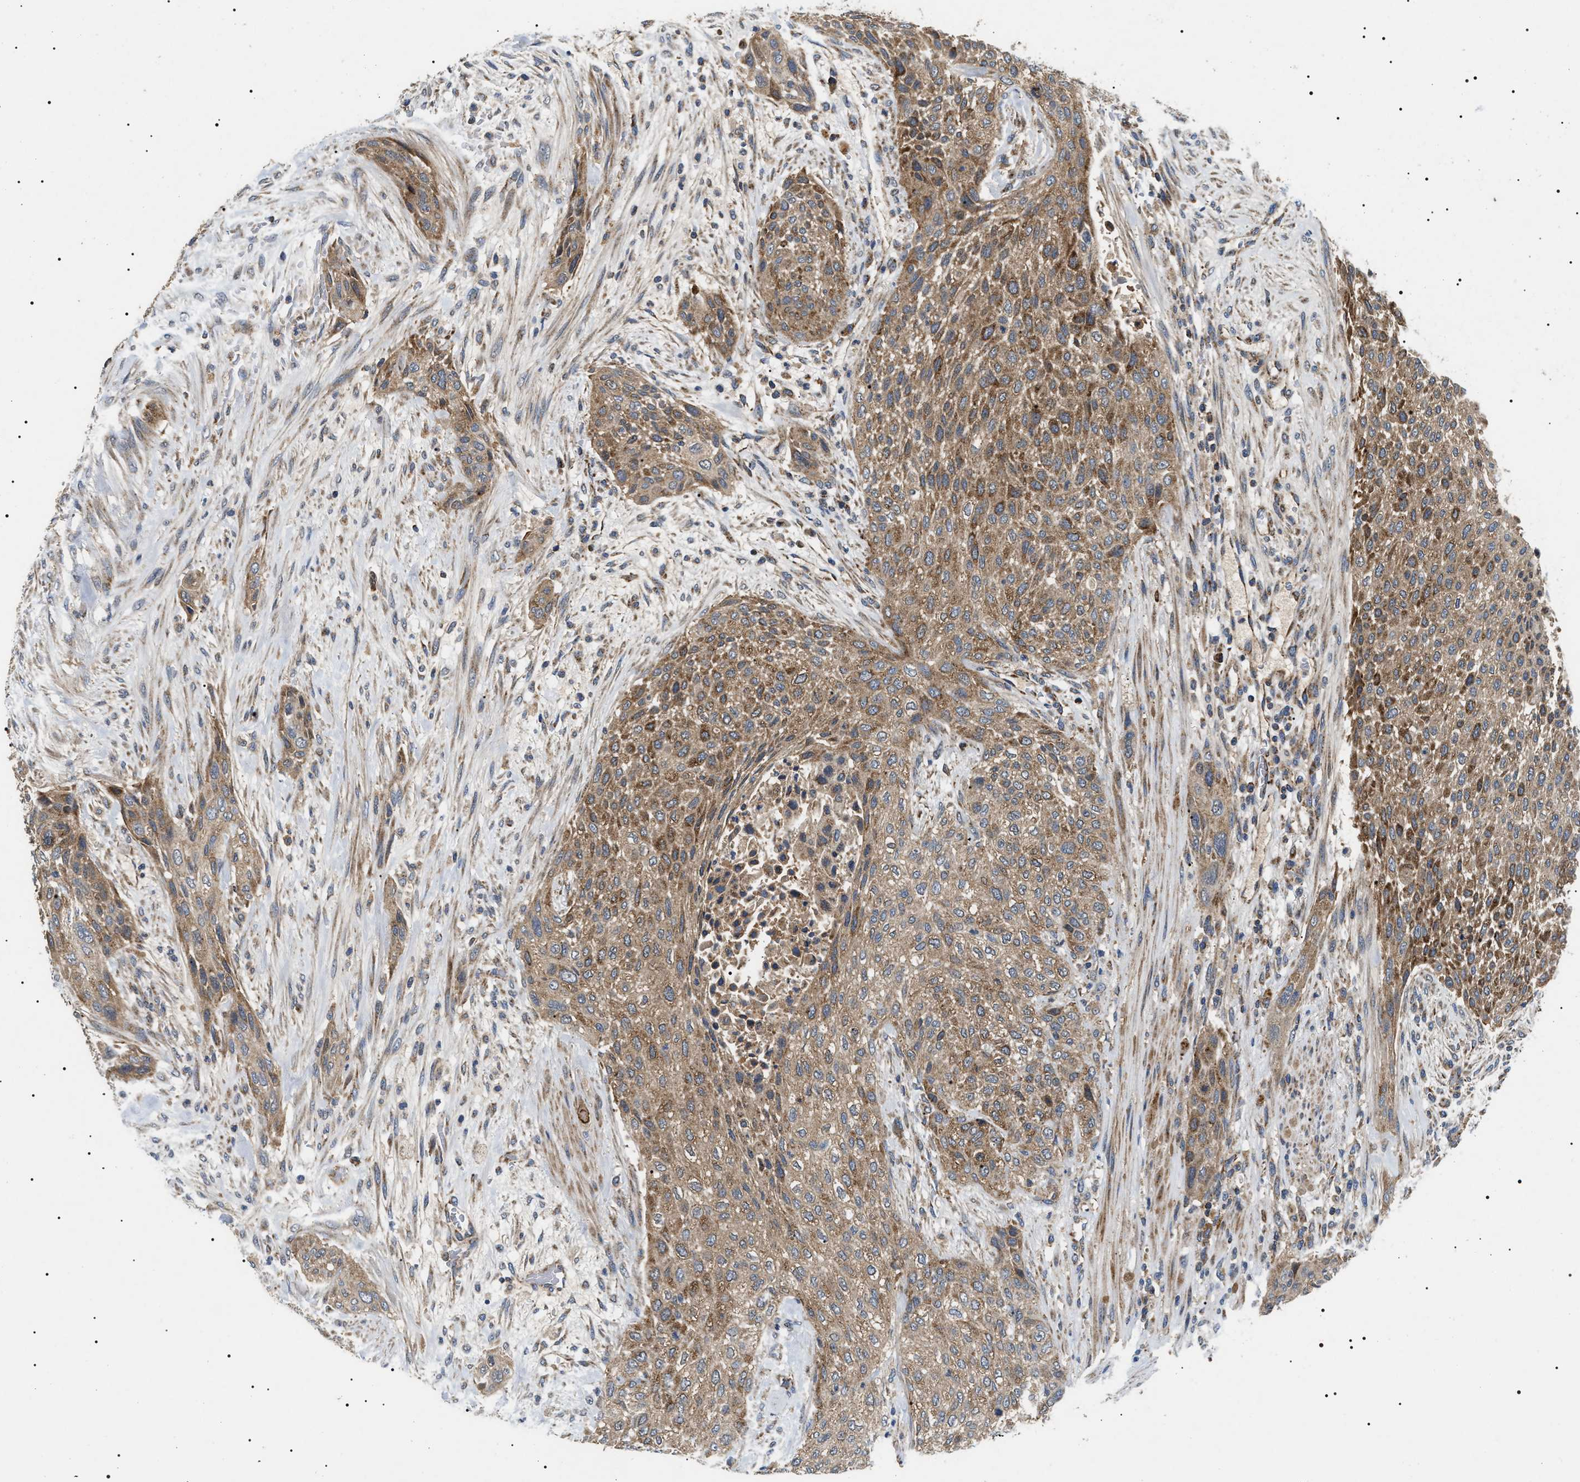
{"staining": {"intensity": "moderate", "quantity": ">75%", "location": "cytoplasmic/membranous"}, "tissue": "urothelial cancer", "cell_type": "Tumor cells", "image_type": "cancer", "snomed": [{"axis": "morphology", "description": "Urothelial carcinoma, Low grade"}, {"axis": "morphology", "description": "Urothelial carcinoma, High grade"}, {"axis": "topography", "description": "Urinary bladder"}], "caption": "An IHC image of tumor tissue is shown. Protein staining in brown shows moderate cytoplasmic/membranous positivity in high-grade urothelial carcinoma within tumor cells.", "gene": "OXSM", "patient": {"sex": "male", "age": 35}}